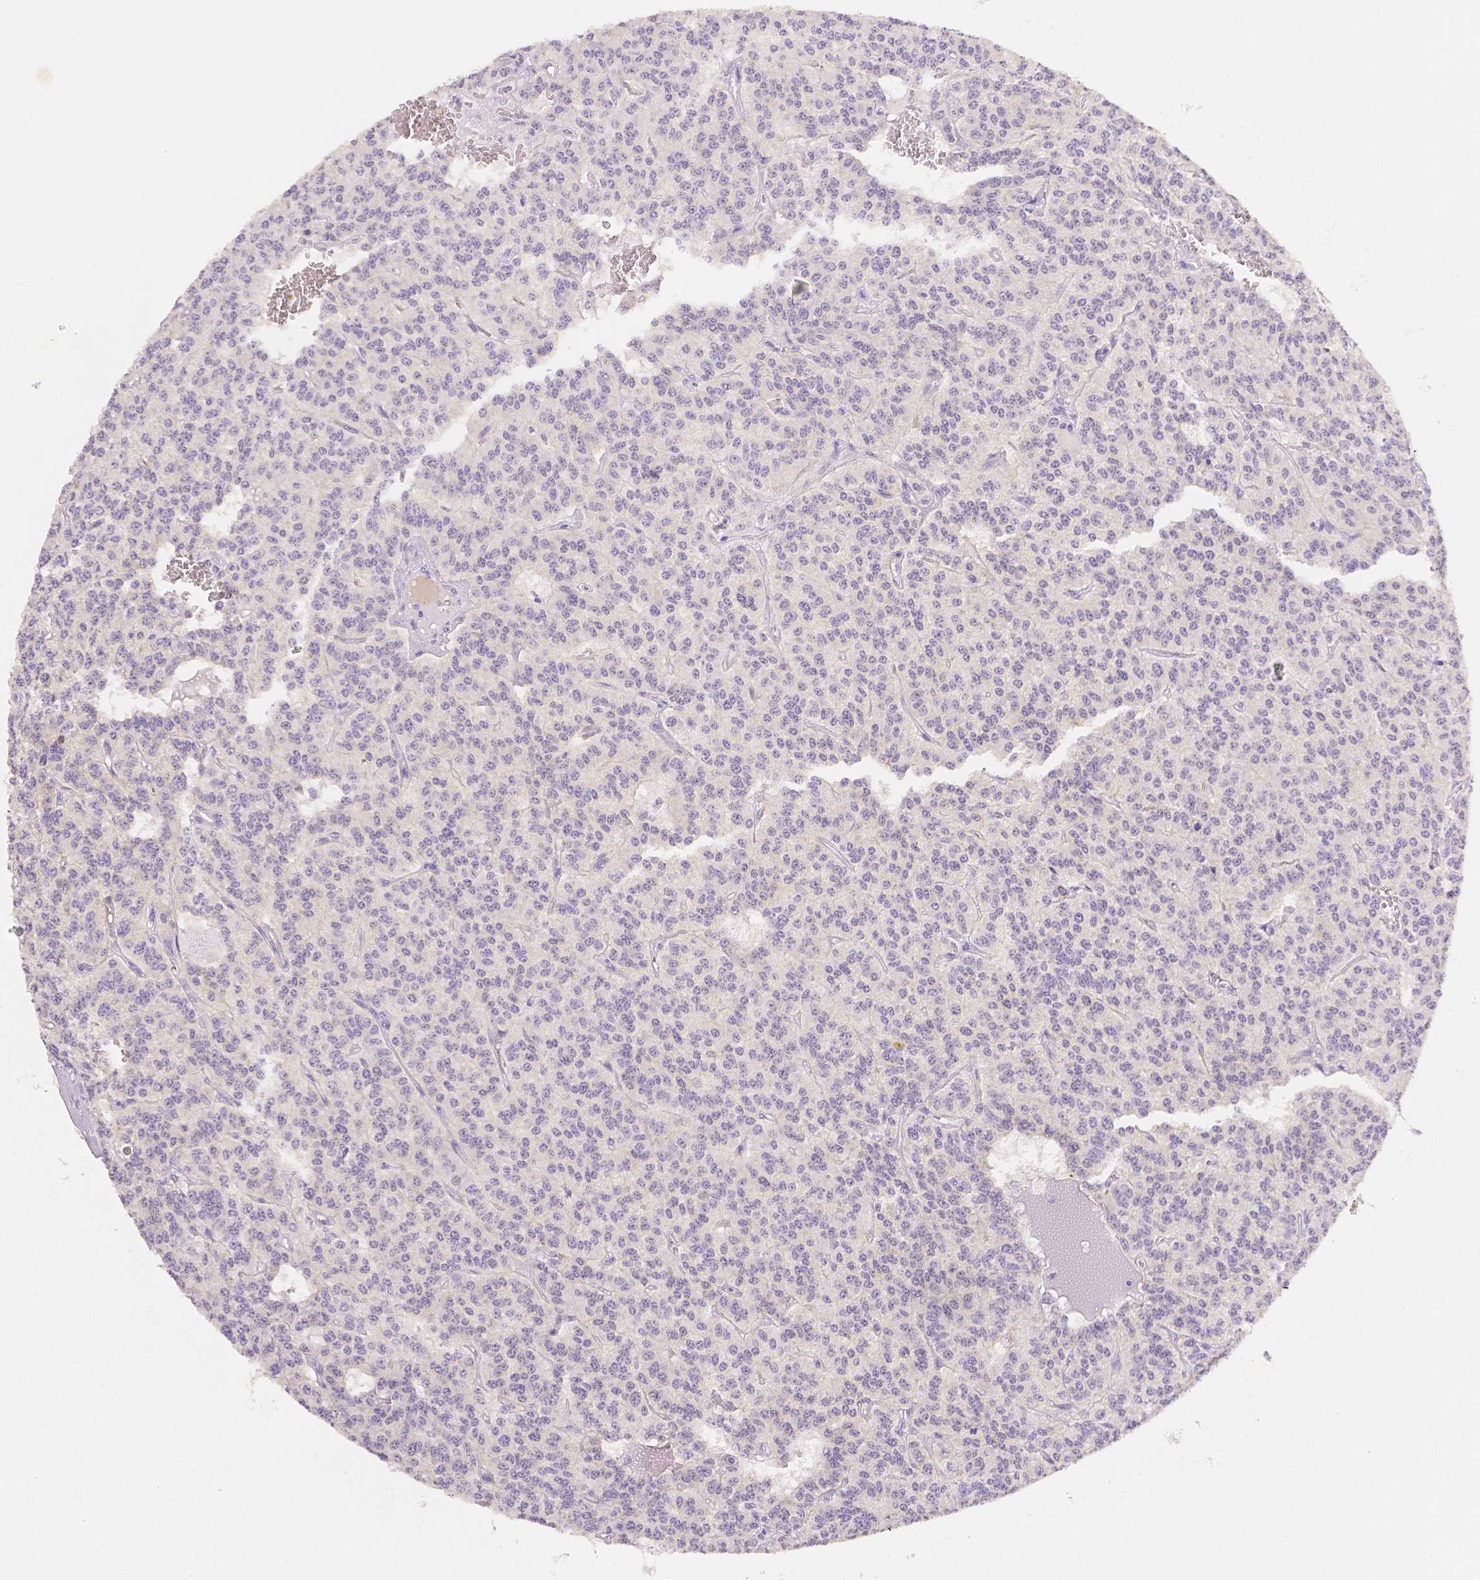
{"staining": {"intensity": "negative", "quantity": "none", "location": "none"}, "tissue": "carcinoid", "cell_type": "Tumor cells", "image_type": "cancer", "snomed": [{"axis": "morphology", "description": "Carcinoid, malignant, NOS"}, {"axis": "topography", "description": "Lung"}], "caption": "Immunohistochemistry (IHC) of carcinoid displays no positivity in tumor cells.", "gene": "OCLN", "patient": {"sex": "female", "age": 71}}